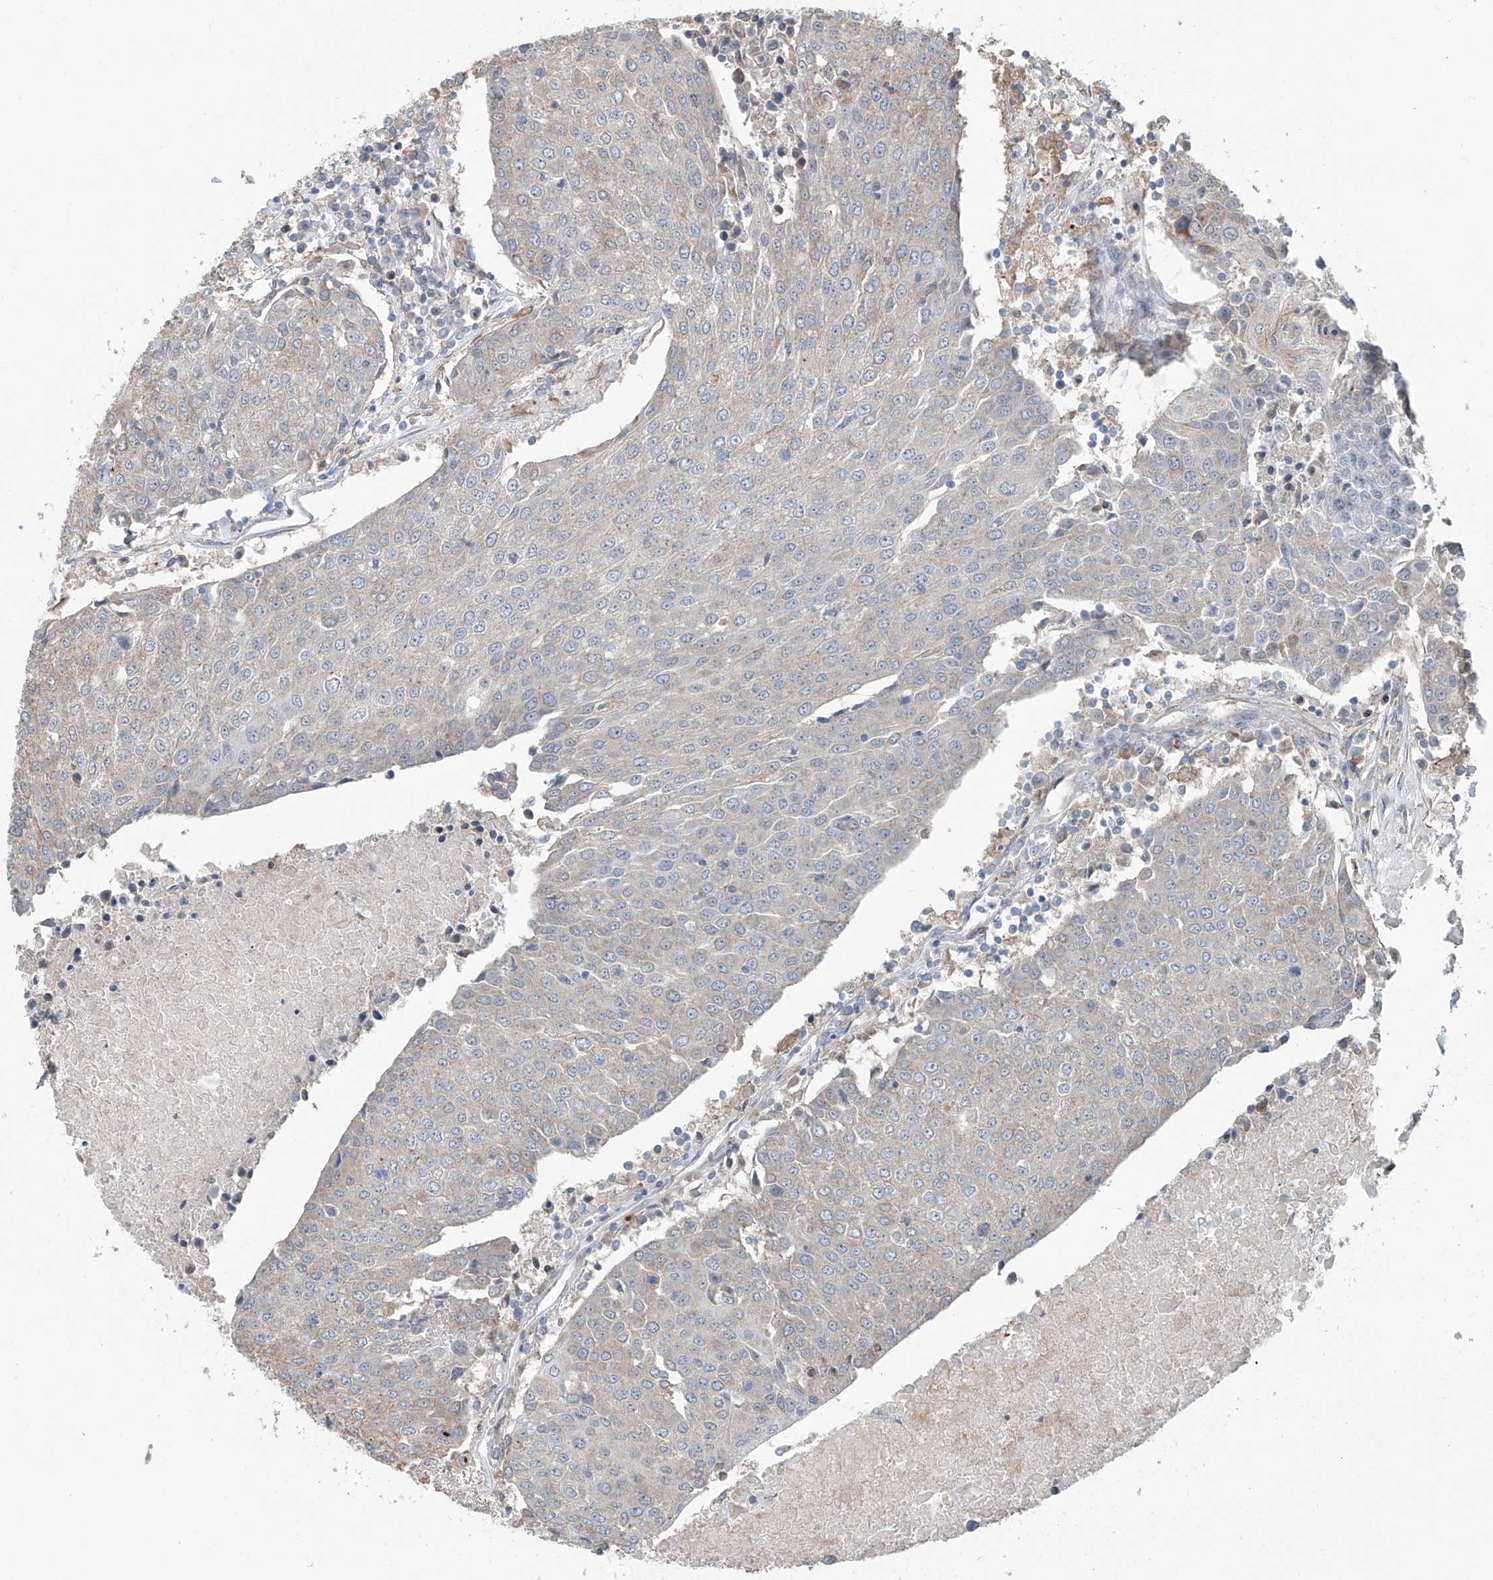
{"staining": {"intensity": "negative", "quantity": "none", "location": "none"}, "tissue": "urothelial cancer", "cell_type": "Tumor cells", "image_type": "cancer", "snomed": [{"axis": "morphology", "description": "Urothelial carcinoma, High grade"}, {"axis": "topography", "description": "Urinary bladder"}], "caption": "Immunohistochemistry (IHC) histopathology image of neoplastic tissue: human high-grade urothelial carcinoma stained with DAB (3,3'-diaminobenzidine) demonstrates no significant protein positivity in tumor cells.", "gene": "KCNK10", "patient": {"sex": "female", "age": 85}}